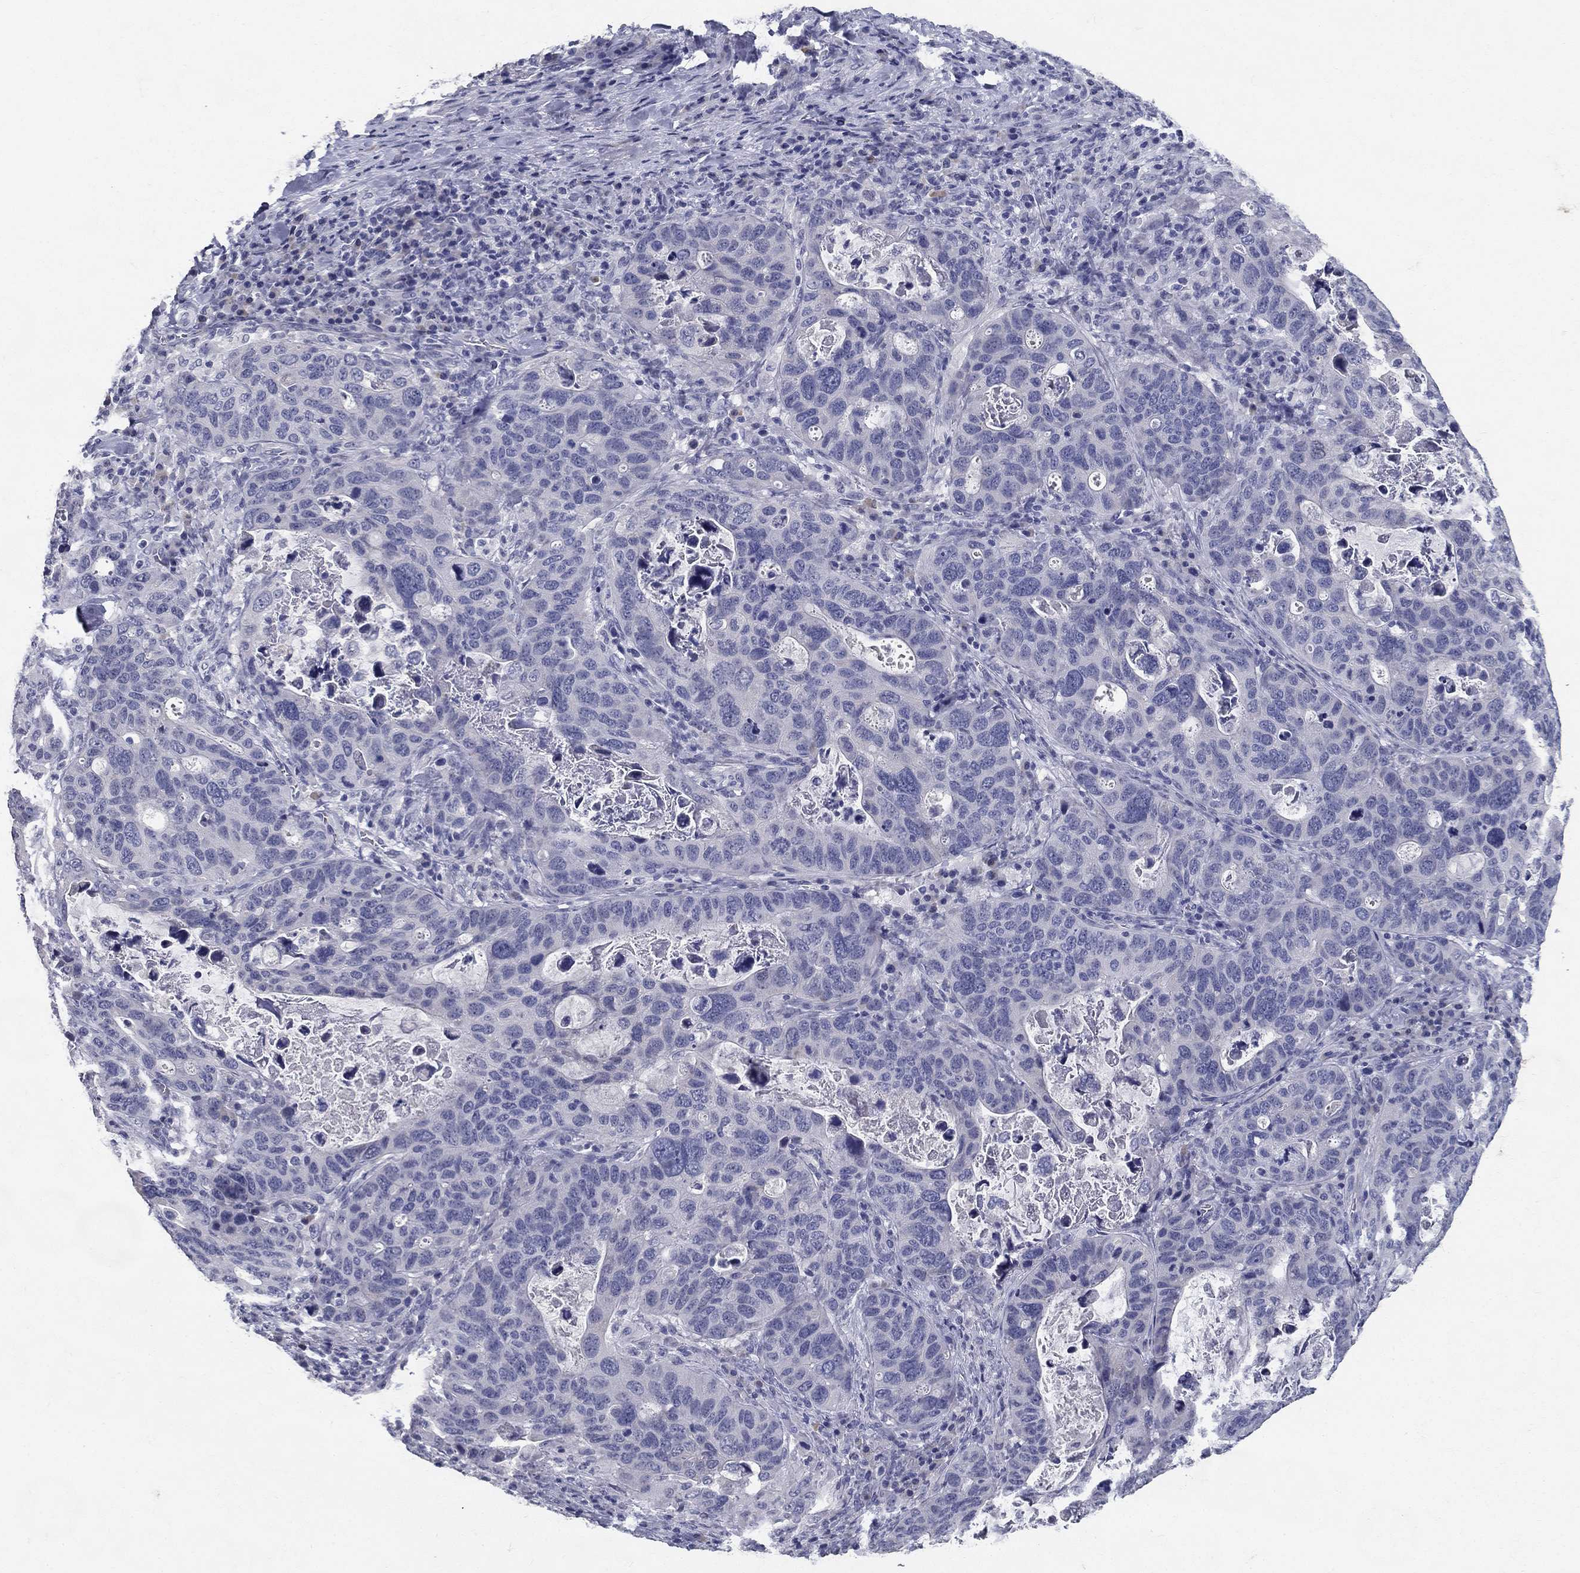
{"staining": {"intensity": "negative", "quantity": "none", "location": "none"}, "tissue": "stomach cancer", "cell_type": "Tumor cells", "image_type": "cancer", "snomed": [{"axis": "morphology", "description": "Adenocarcinoma, NOS"}, {"axis": "topography", "description": "Stomach"}], "caption": "Tumor cells show no significant protein staining in adenocarcinoma (stomach).", "gene": "POMC", "patient": {"sex": "male", "age": 54}}